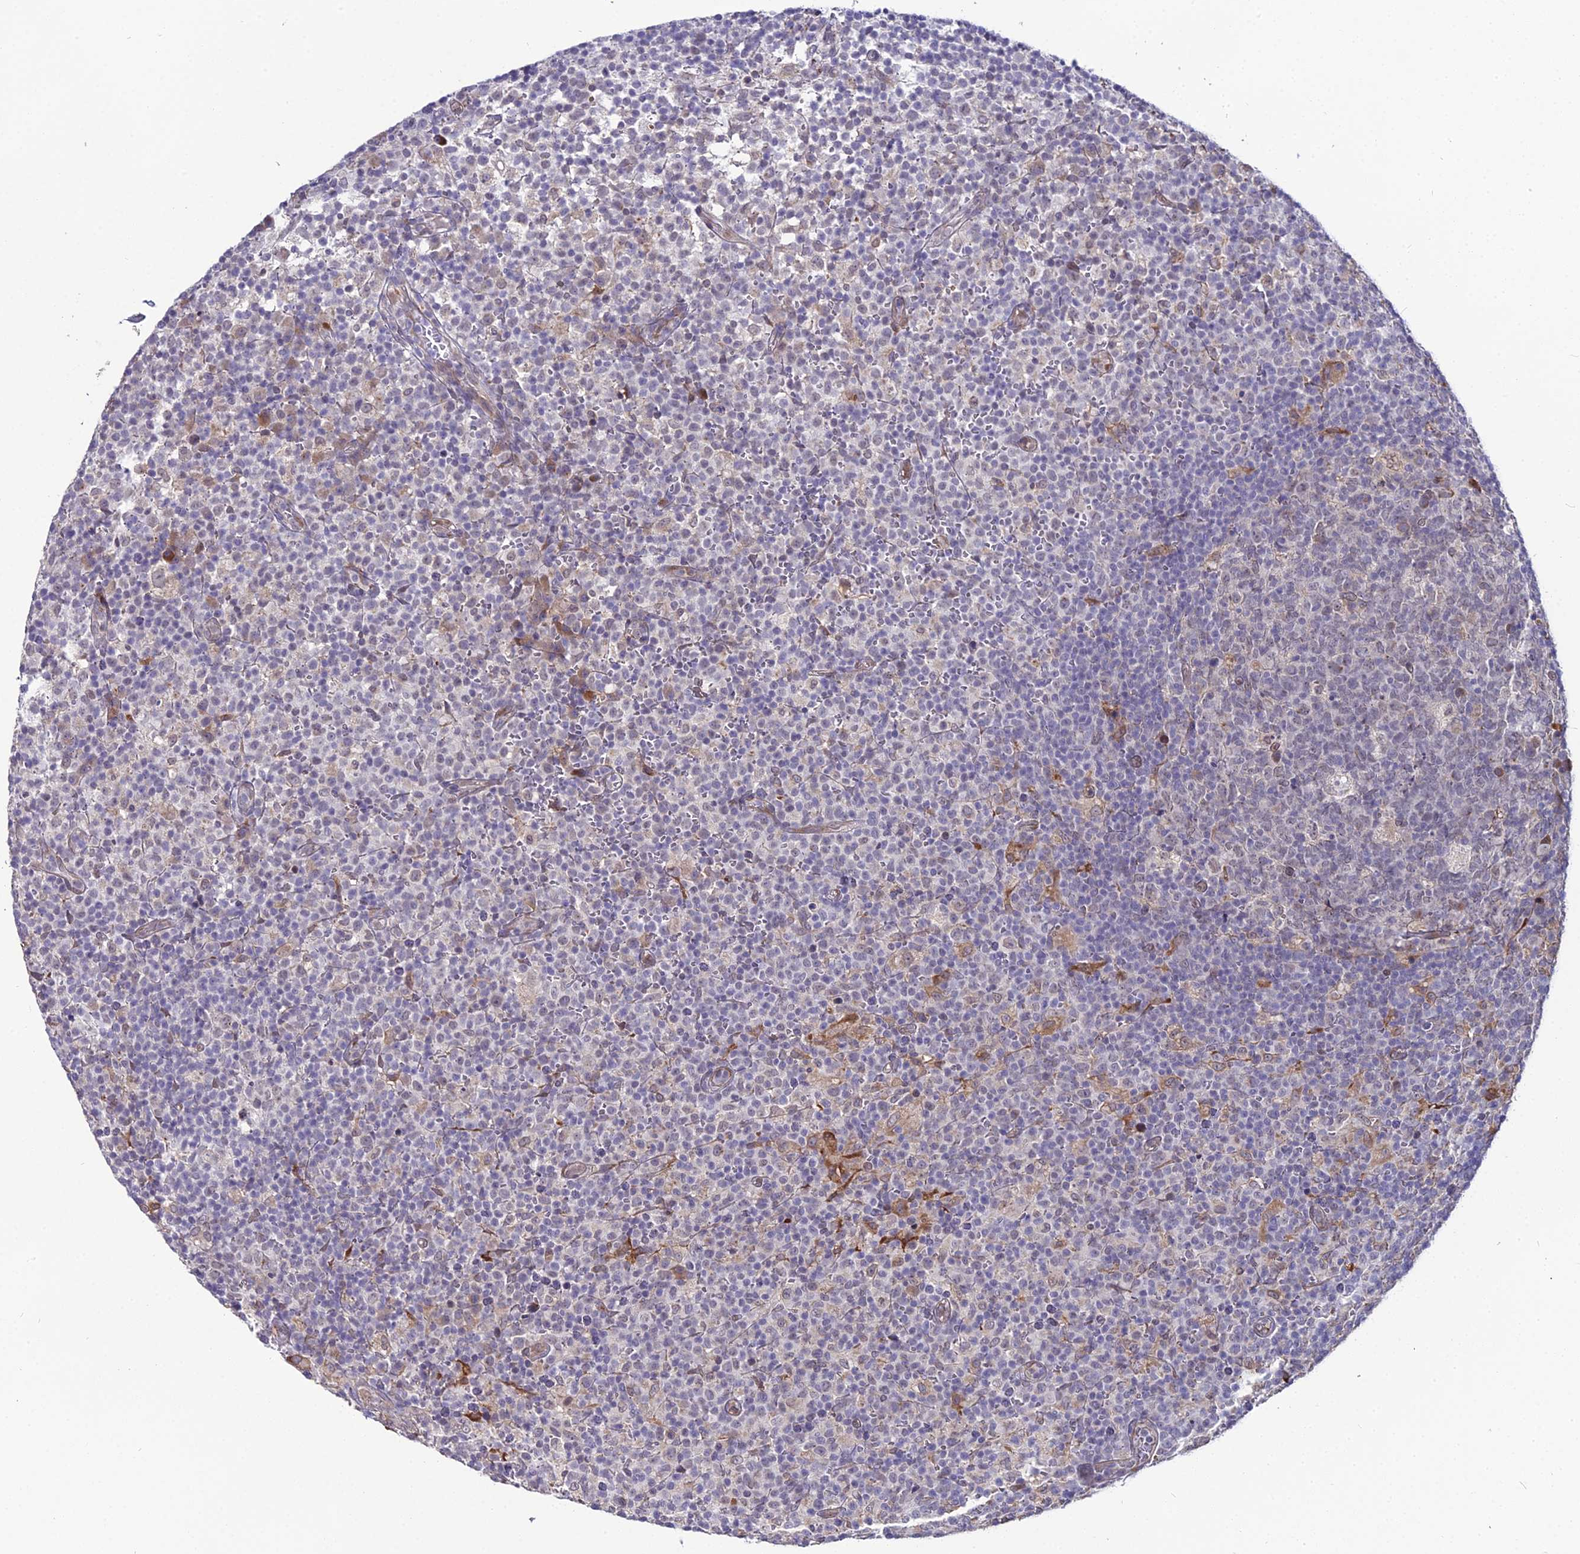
{"staining": {"intensity": "negative", "quantity": "none", "location": "none"}, "tissue": "lymph node", "cell_type": "Germinal center cells", "image_type": "normal", "snomed": [{"axis": "morphology", "description": "Normal tissue, NOS"}, {"axis": "morphology", "description": "Inflammation, NOS"}, {"axis": "topography", "description": "Lymph node"}], "caption": "Photomicrograph shows no protein positivity in germinal center cells of benign lymph node.", "gene": "TROAP", "patient": {"sex": "male", "age": 55}}